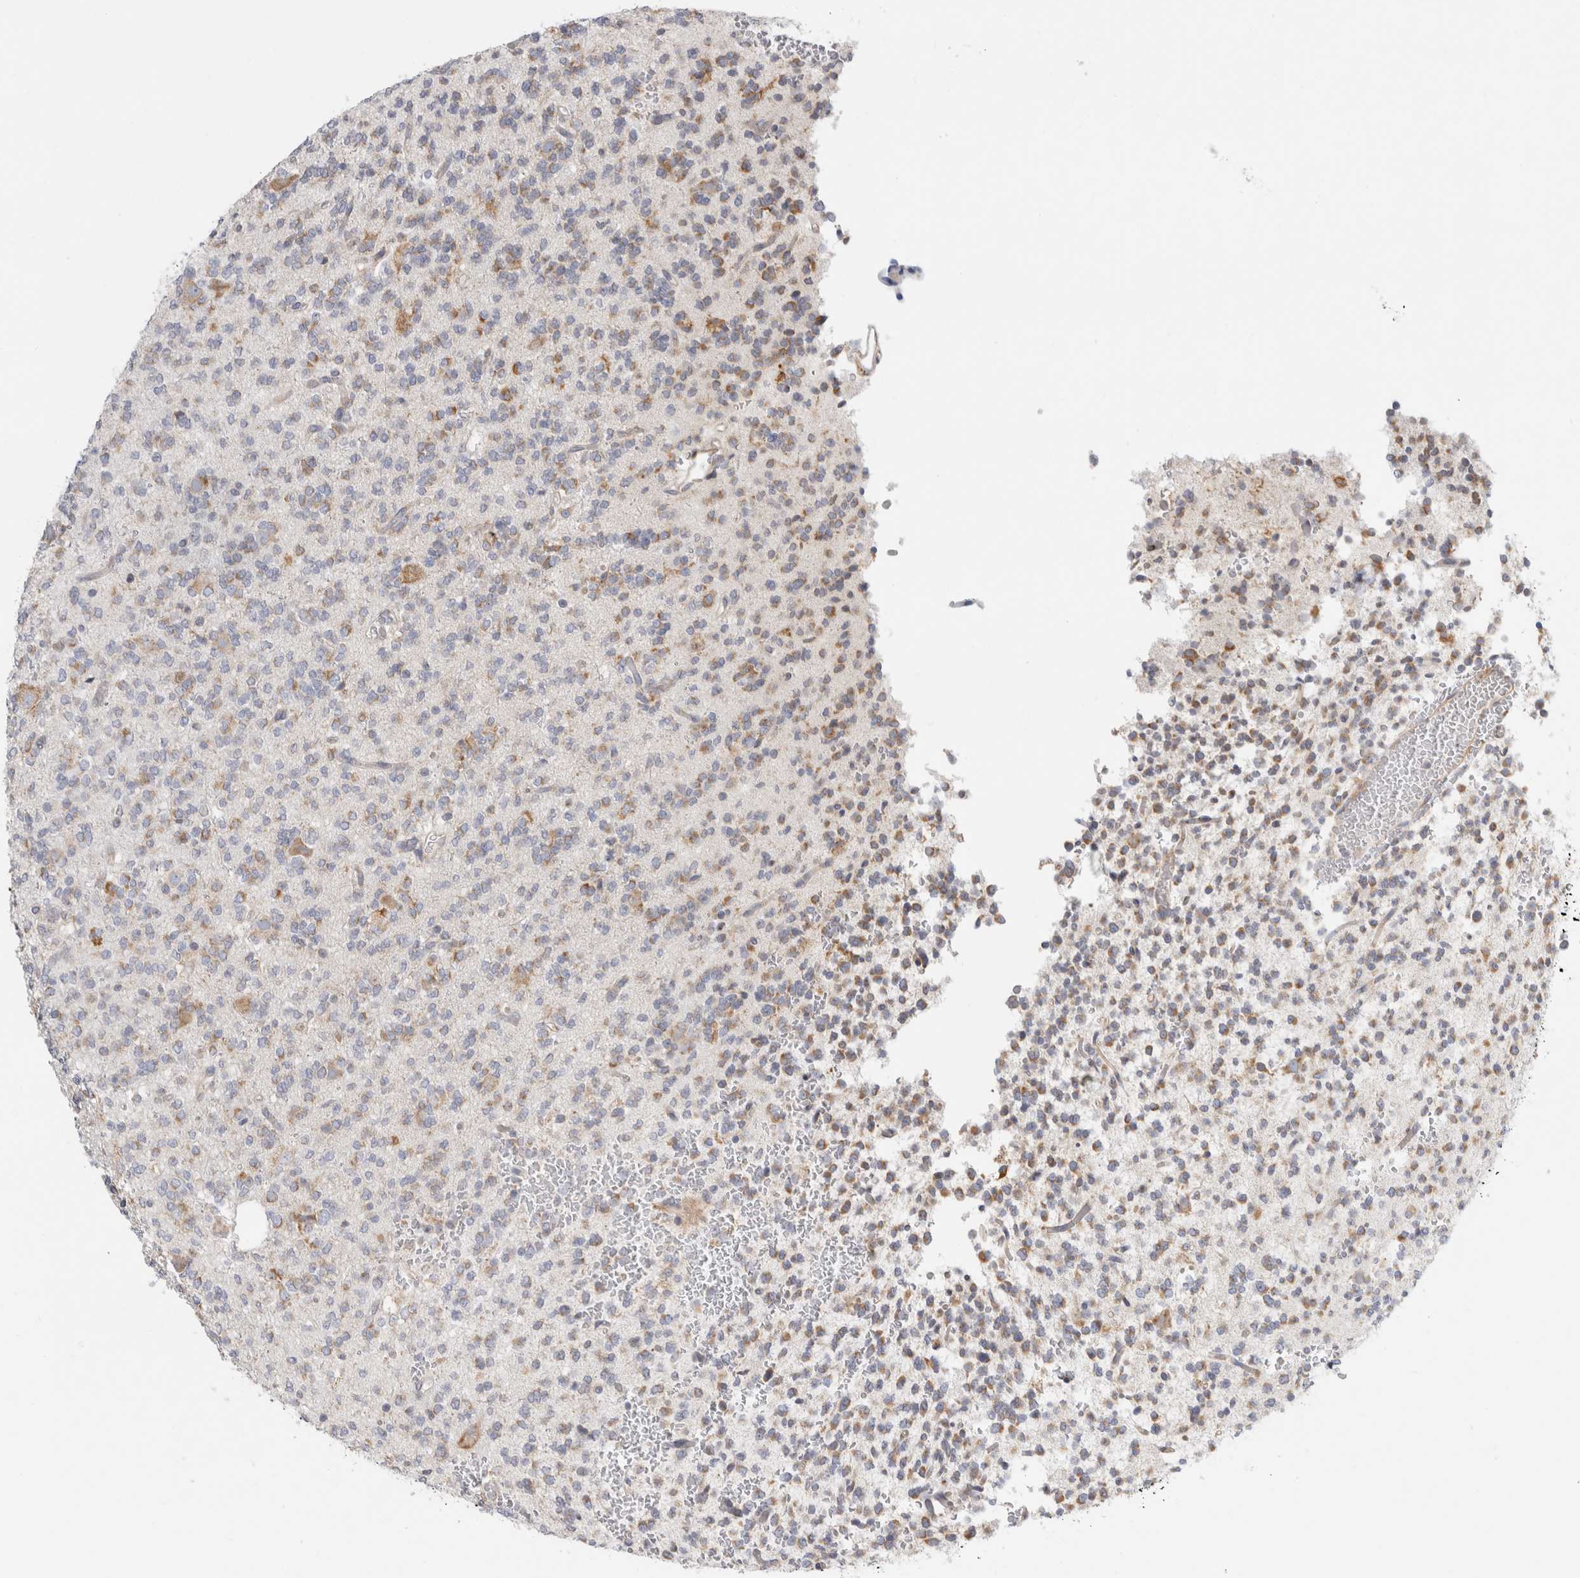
{"staining": {"intensity": "weak", "quantity": "25%-75%", "location": "cytoplasmic/membranous"}, "tissue": "glioma", "cell_type": "Tumor cells", "image_type": "cancer", "snomed": [{"axis": "morphology", "description": "Glioma, malignant, Low grade"}, {"axis": "topography", "description": "Brain"}], "caption": "Weak cytoplasmic/membranous expression for a protein is identified in approximately 25%-75% of tumor cells of low-grade glioma (malignant) using immunohistochemistry.", "gene": "RPN2", "patient": {"sex": "male", "age": 38}}